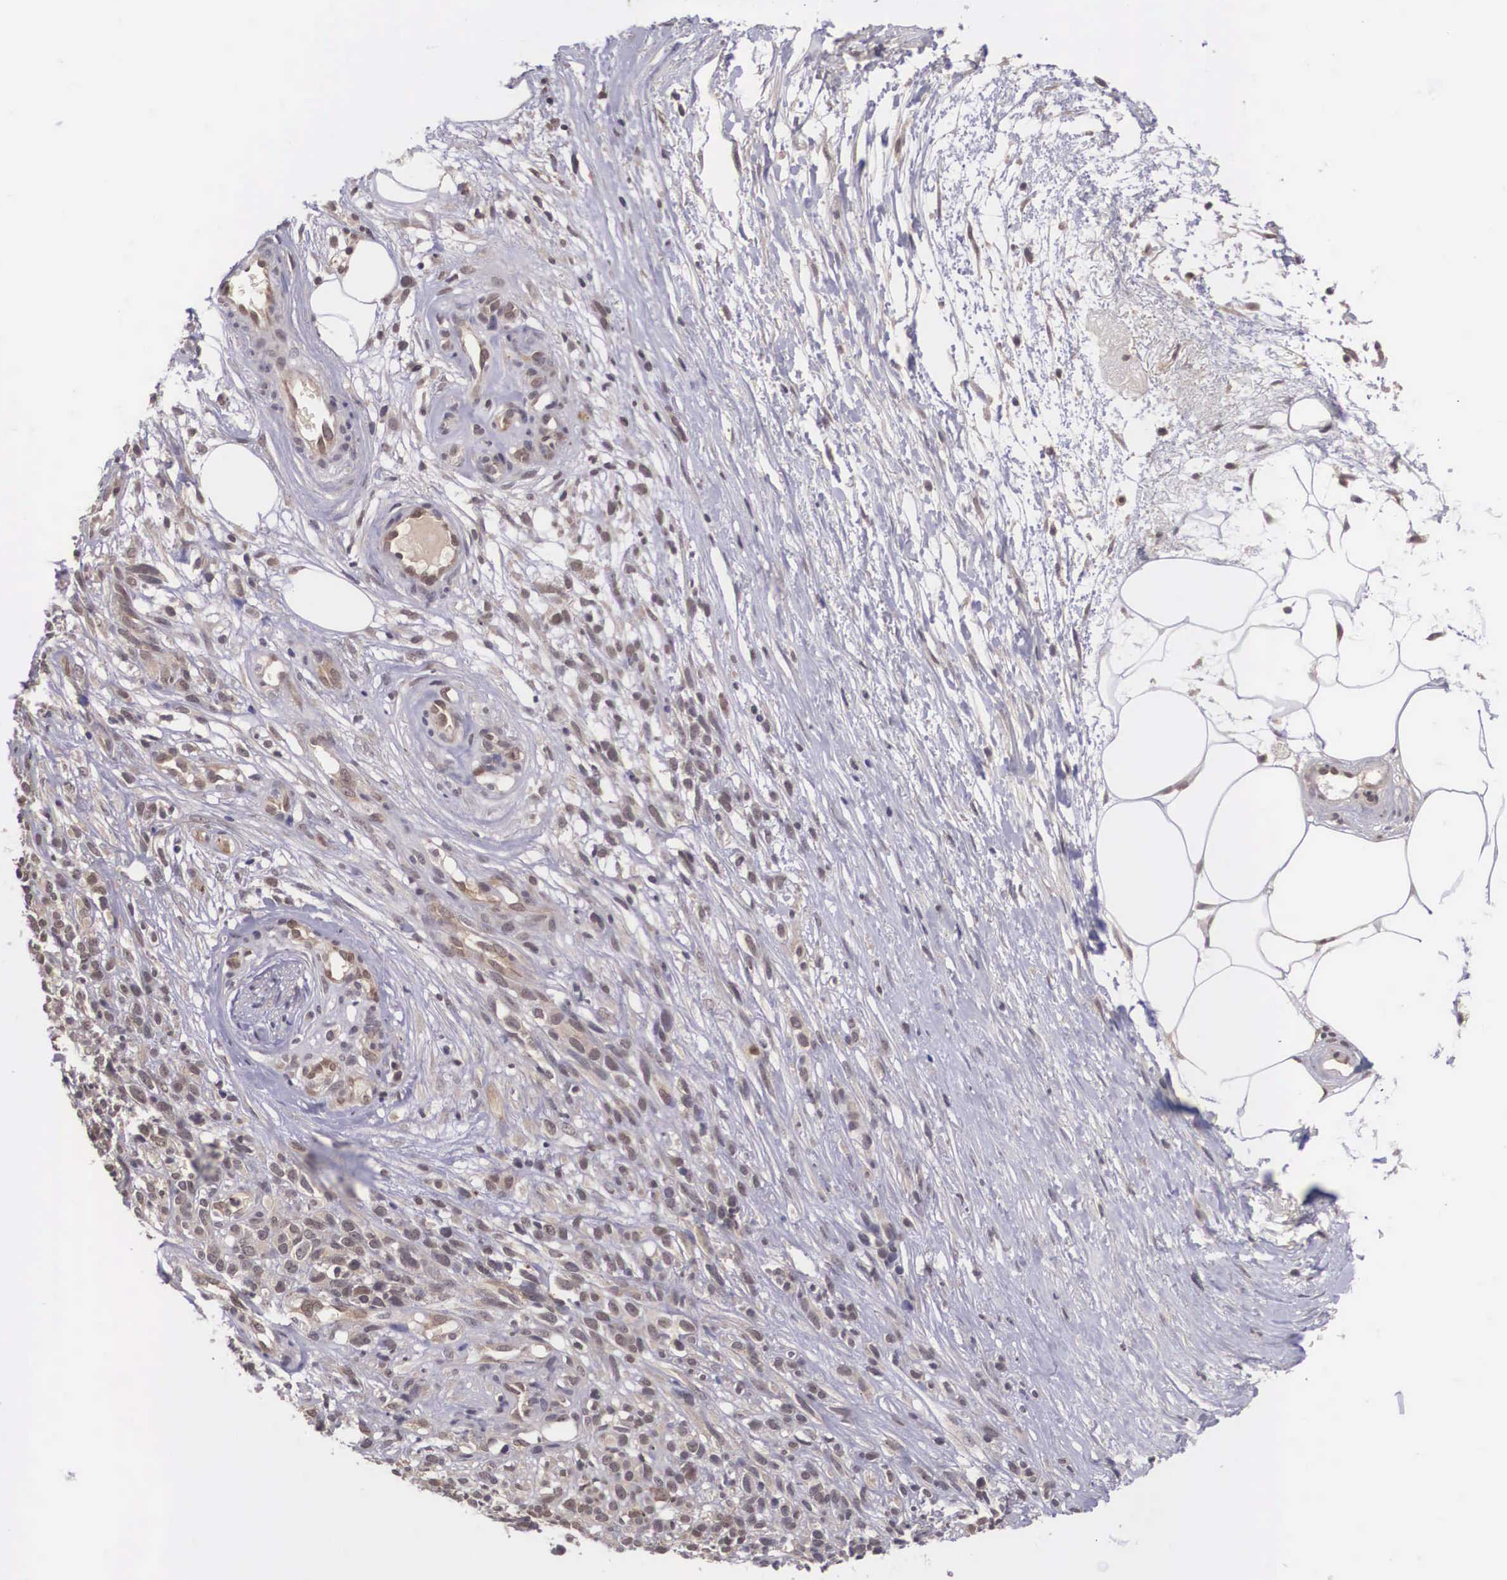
{"staining": {"intensity": "weak", "quantity": ">75%", "location": "cytoplasmic/membranous"}, "tissue": "melanoma", "cell_type": "Tumor cells", "image_type": "cancer", "snomed": [{"axis": "morphology", "description": "Malignant melanoma, NOS"}, {"axis": "topography", "description": "Skin"}], "caption": "Protein positivity by immunohistochemistry (IHC) exhibits weak cytoplasmic/membranous staining in about >75% of tumor cells in melanoma. (IHC, brightfield microscopy, high magnification).", "gene": "VASH1", "patient": {"sex": "female", "age": 85}}